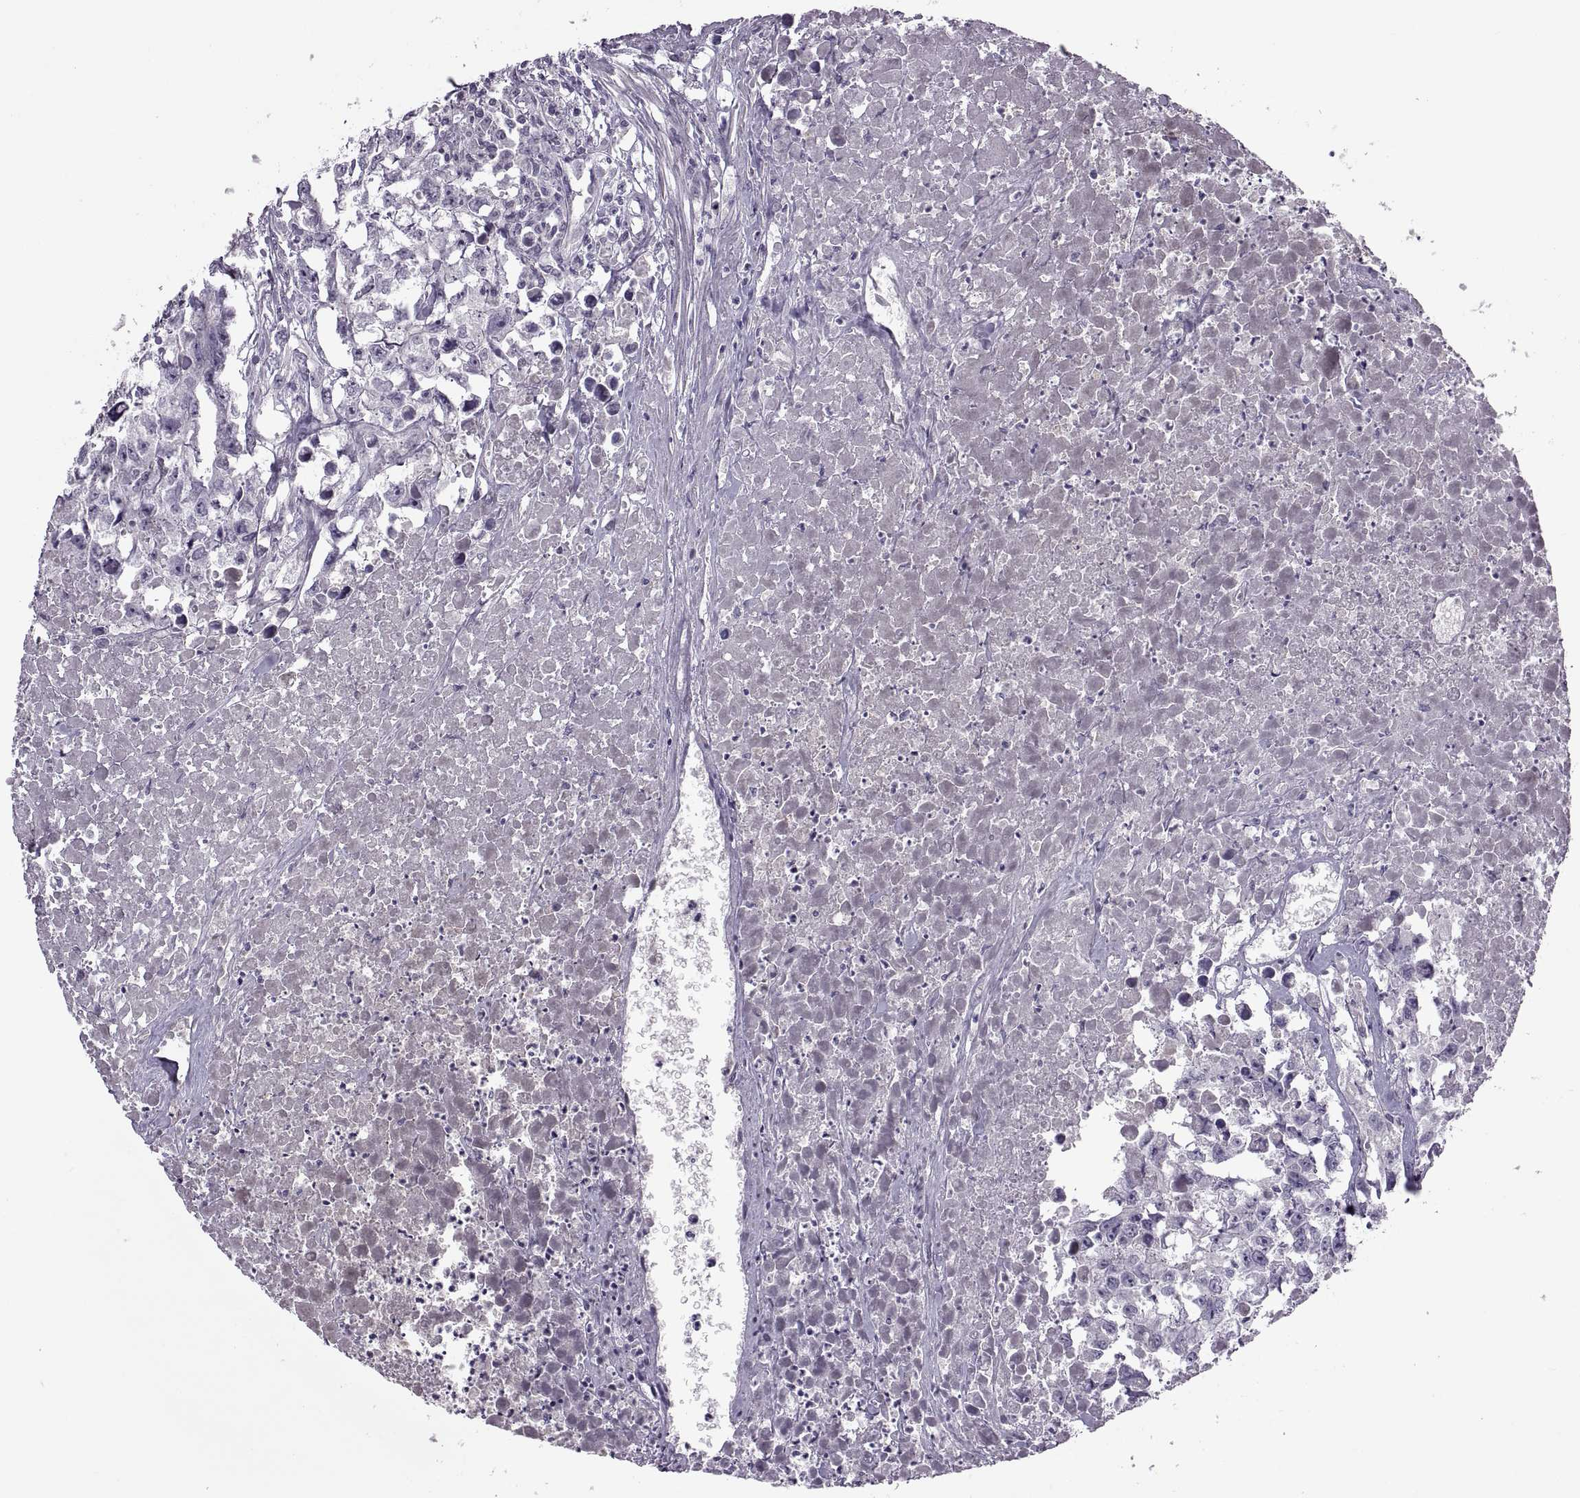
{"staining": {"intensity": "negative", "quantity": "none", "location": "none"}, "tissue": "testis cancer", "cell_type": "Tumor cells", "image_type": "cancer", "snomed": [{"axis": "morphology", "description": "Carcinoma, Embryonal, NOS"}, {"axis": "morphology", "description": "Teratoma, malignant, NOS"}, {"axis": "topography", "description": "Testis"}], "caption": "Testis cancer was stained to show a protein in brown. There is no significant positivity in tumor cells.", "gene": "RSPH6A", "patient": {"sex": "male", "age": 44}}